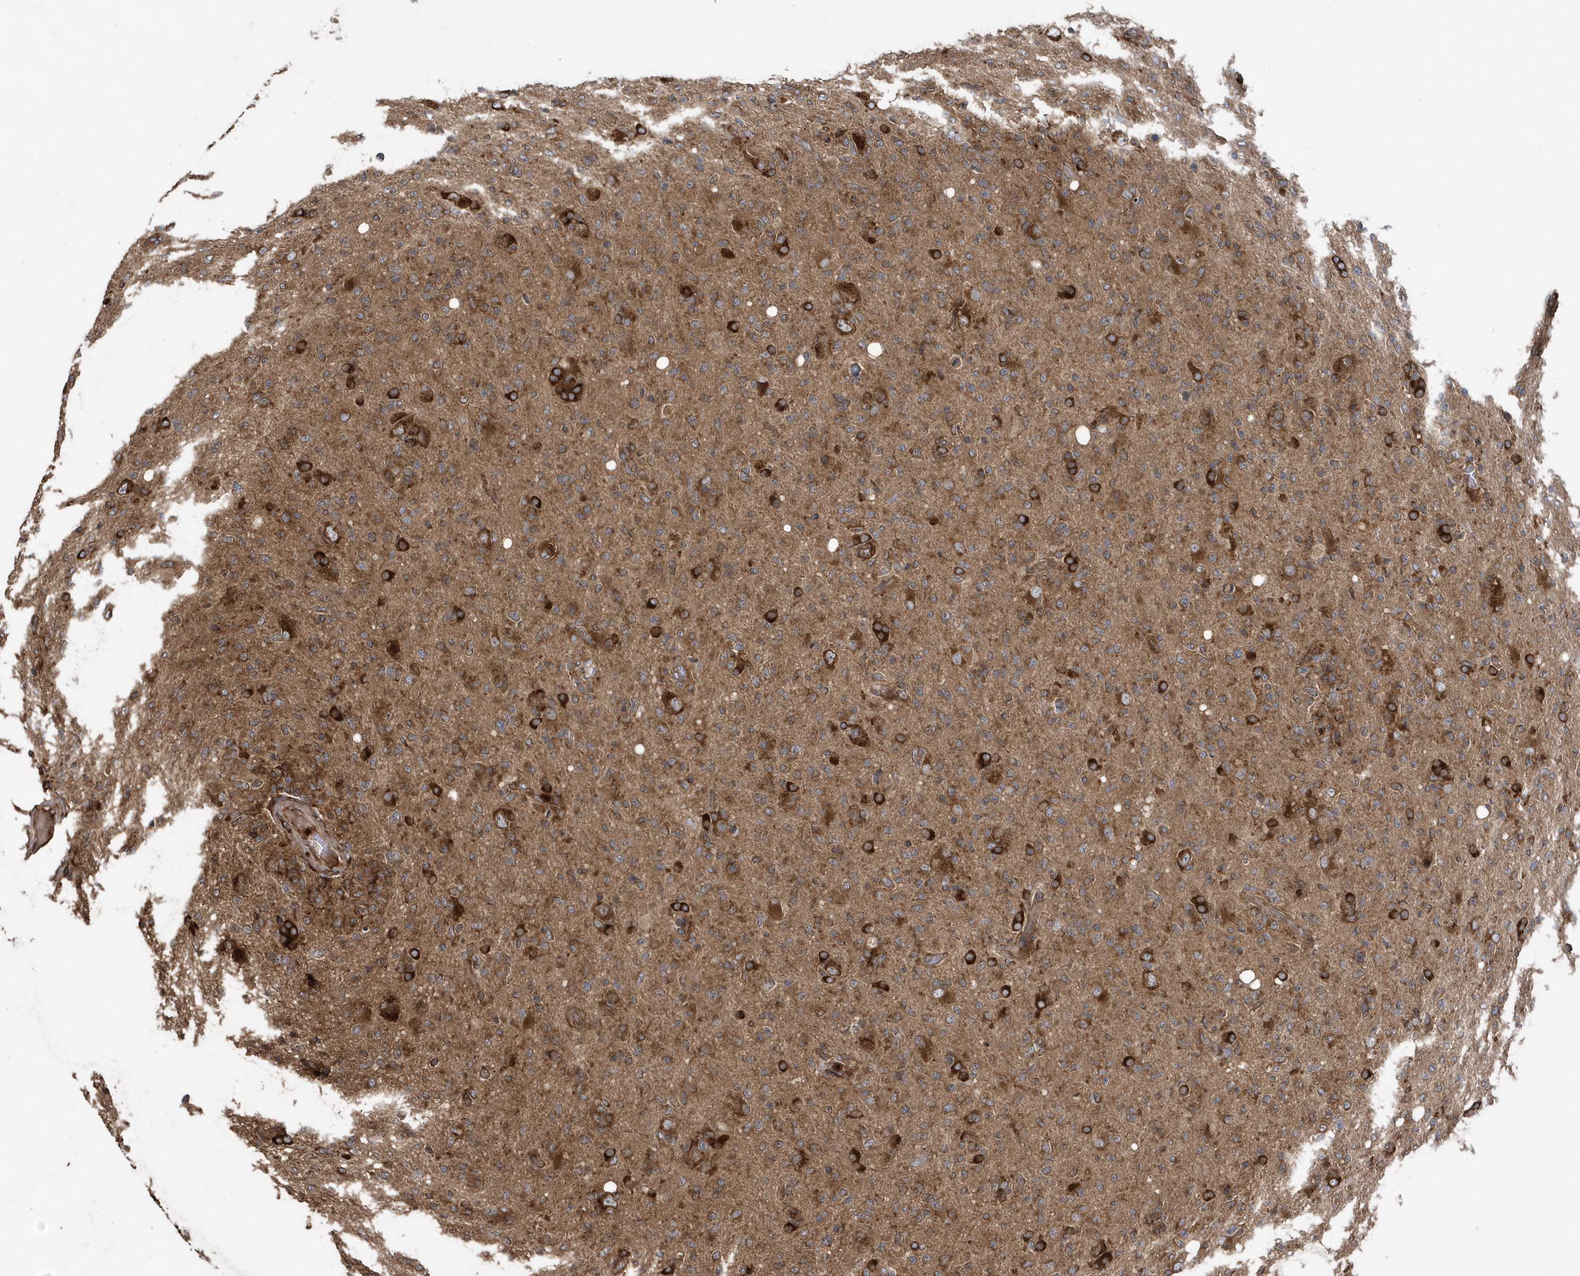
{"staining": {"intensity": "moderate", "quantity": ">75%", "location": "cytoplasmic/membranous"}, "tissue": "glioma", "cell_type": "Tumor cells", "image_type": "cancer", "snomed": [{"axis": "morphology", "description": "Glioma, malignant, High grade"}, {"axis": "topography", "description": "Brain"}], "caption": "Human glioma stained for a protein (brown) shows moderate cytoplasmic/membranous positive staining in about >75% of tumor cells.", "gene": "WASHC5", "patient": {"sex": "female", "age": 57}}